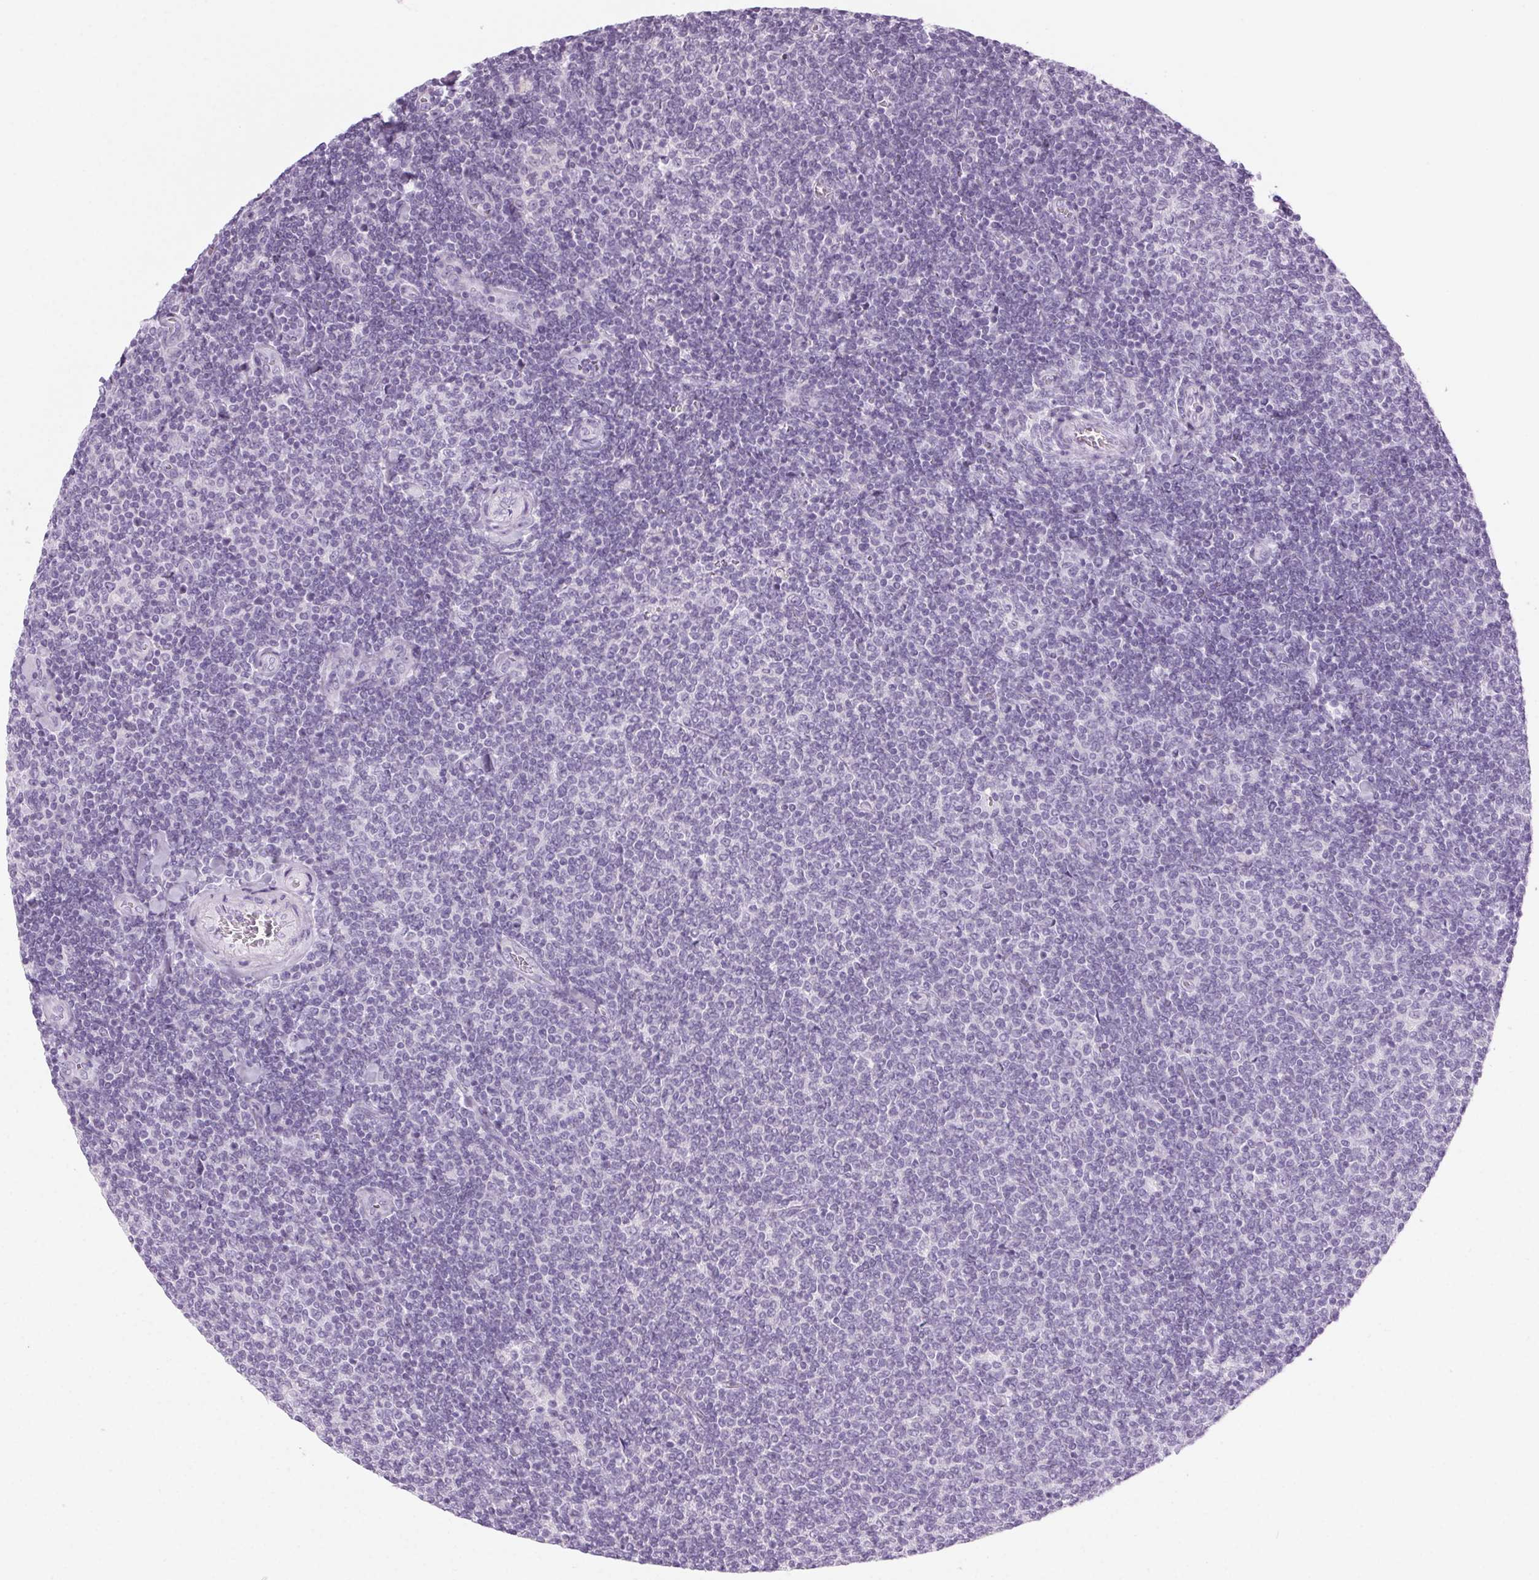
{"staining": {"intensity": "negative", "quantity": "none", "location": "none"}, "tissue": "lymphoma", "cell_type": "Tumor cells", "image_type": "cancer", "snomed": [{"axis": "morphology", "description": "Malignant lymphoma, non-Hodgkin's type, Low grade"}, {"axis": "topography", "description": "Lymph node"}], "caption": "Tumor cells are negative for brown protein staining in malignant lymphoma, non-Hodgkin's type (low-grade).", "gene": "LRP2", "patient": {"sex": "male", "age": 52}}